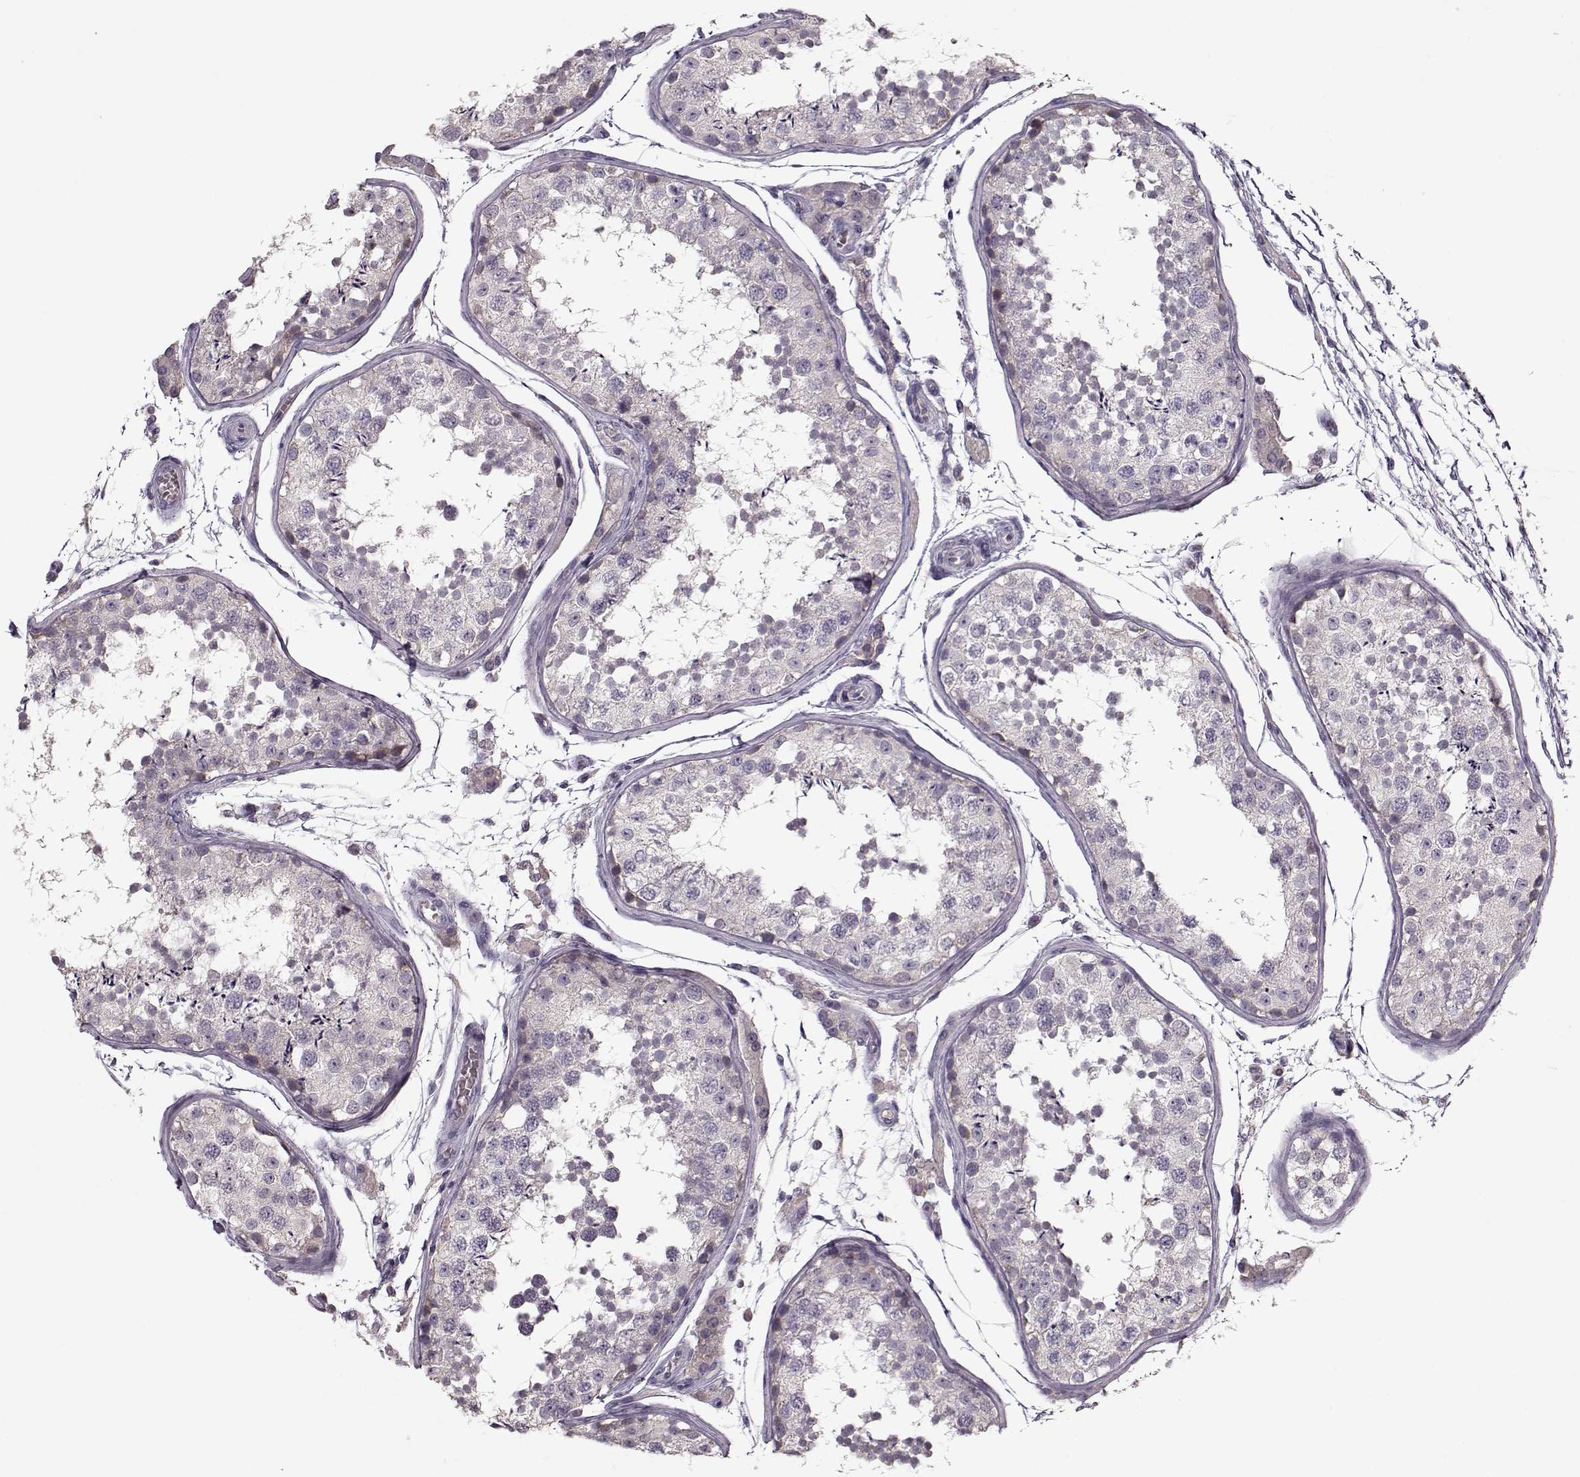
{"staining": {"intensity": "weak", "quantity": "<25%", "location": "cytoplasmic/membranous"}, "tissue": "testis", "cell_type": "Cells in seminiferous ducts", "image_type": "normal", "snomed": [{"axis": "morphology", "description": "Normal tissue, NOS"}, {"axis": "topography", "description": "Testis"}], "caption": "This is an immunohistochemistry (IHC) photomicrograph of benign testis. There is no positivity in cells in seminiferous ducts.", "gene": "ACOT11", "patient": {"sex": "male", "age": 29}}